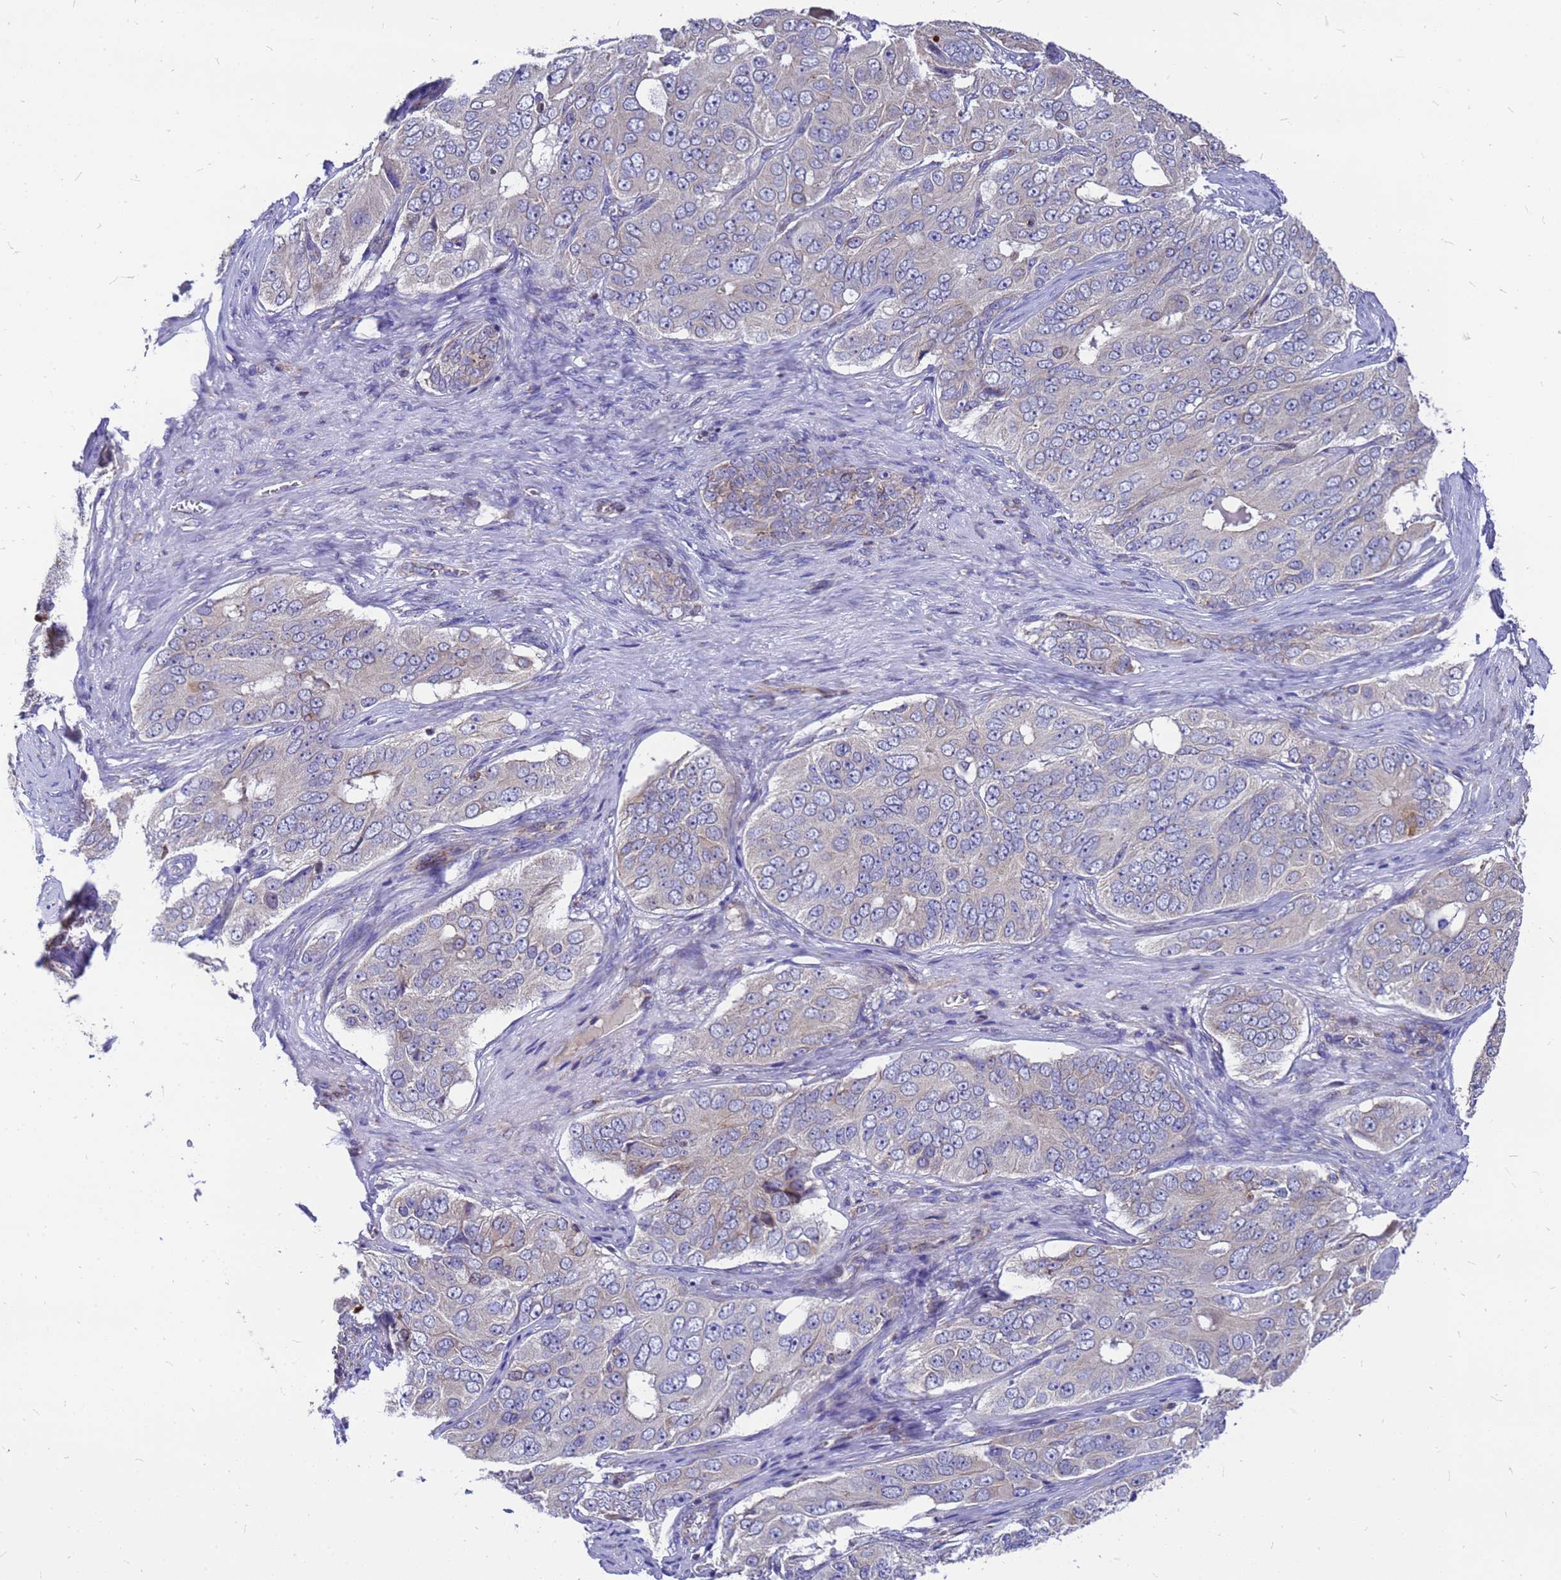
{"staining": {"intensity": "negative", "quantity": "none", "location": "none"}, "tissue": "ovarian cancer", "cell_type": "Tumor cells", "image_type": "cancer", "snomed": [{"axis": "morphology", "description": "Carcinoma, endometroid"}, {"axis": "topography", "description": "Ovary"}], "caption": "DAB (3,3'-diaminobenzidine) immunohistochemical staining of ovarian endometroid carcinoma displays no significant expression in tumor cells. (Stains: DAB immunohistochemistry (IHC) with hematoxylin counter stain, Microscopy: brightfield microscopy at high magnification).", "gene": "CMC4", "patient": {"sex": "female", "age": 51}}